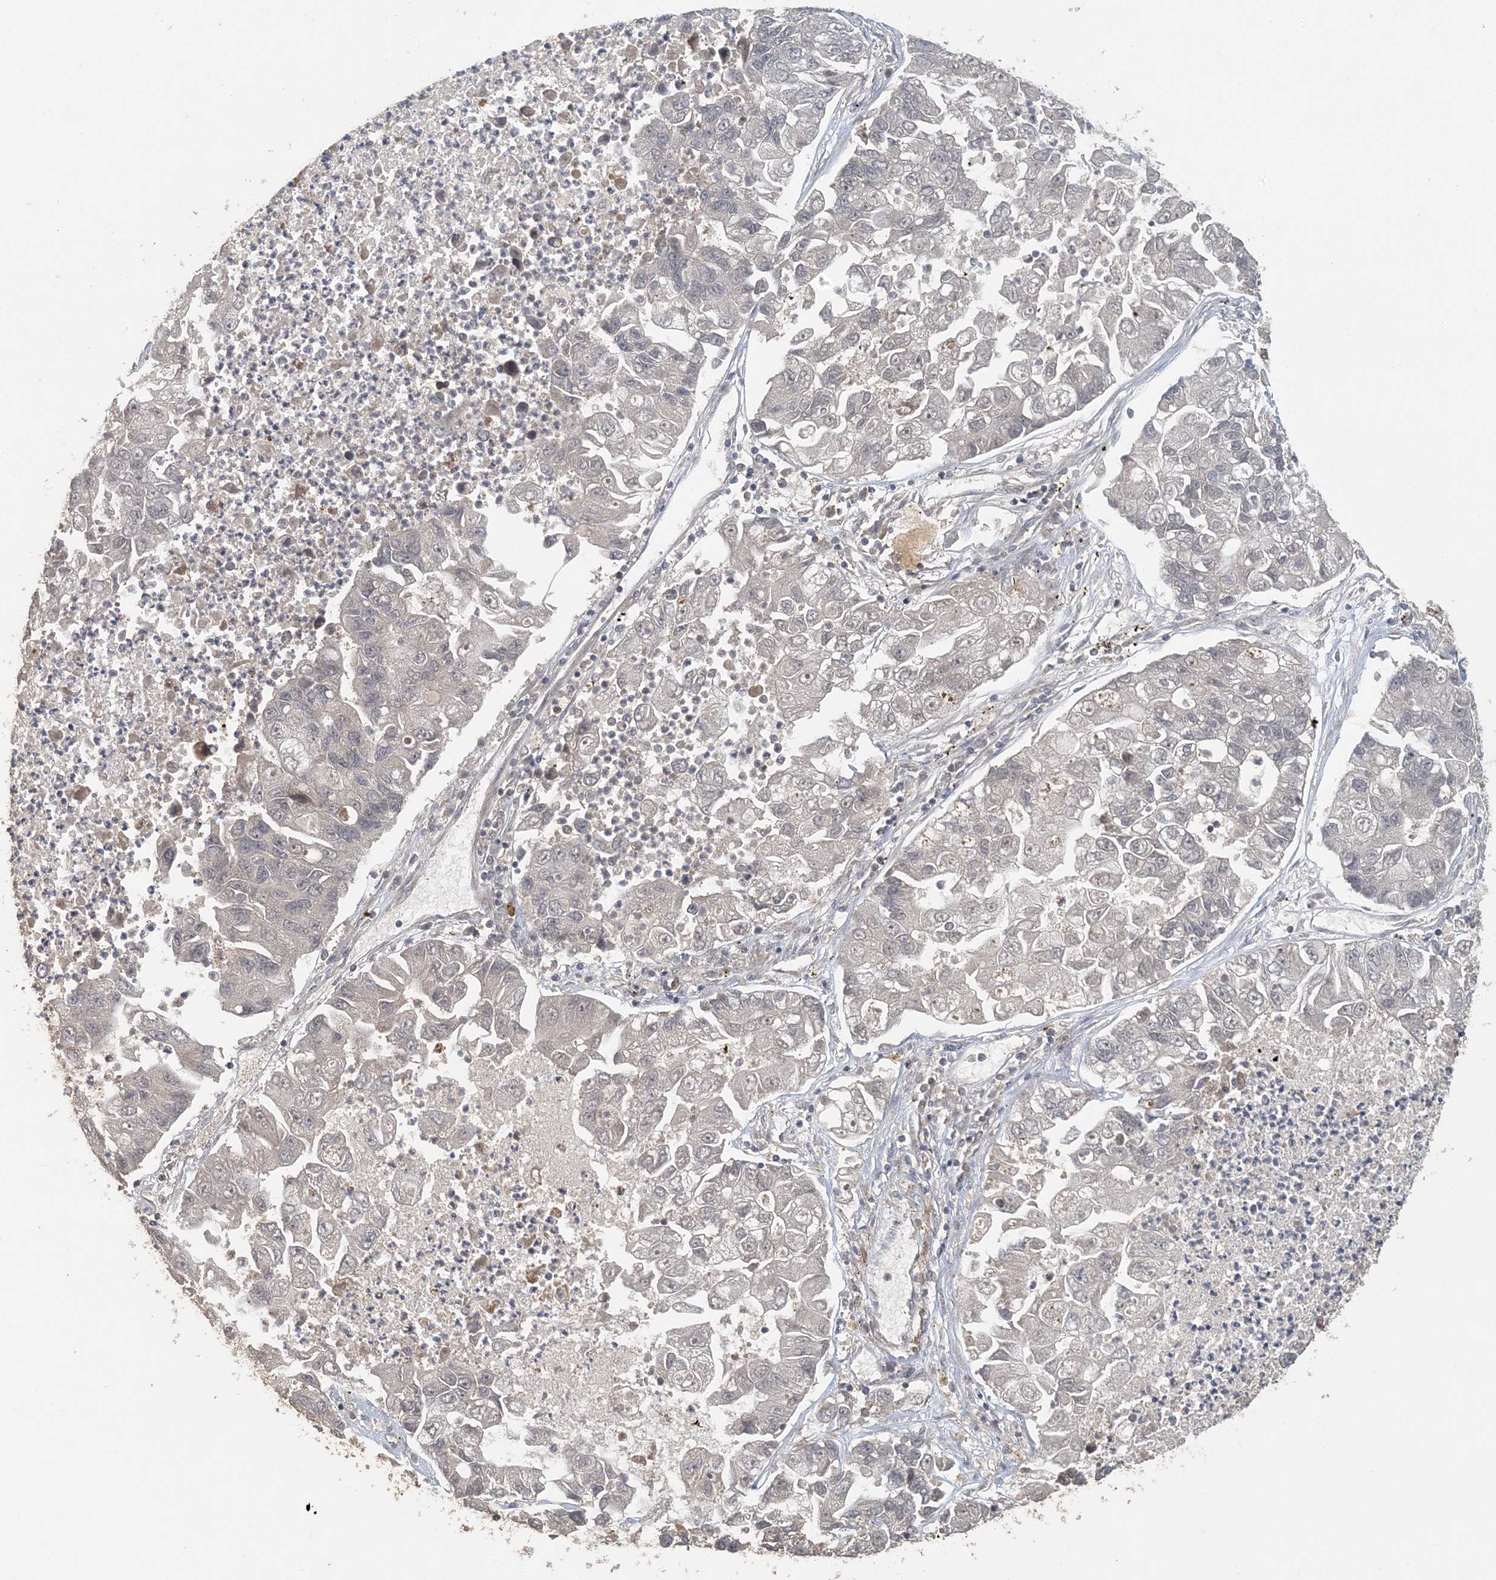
{"staining": {"intensity": "negative", "quantity": "none", "location": "none"}, "tissue": "lung cancer", "cell_type": "Tumor cells", "image_type": "cancer", "snomed": [{"axis": "morphology", "description": "Adenocarcinoma, NOS"}, {"axis": "topography", "description": "Lung"}], "caption": "This is an immunohistochemistry photomicrograph of lung adenocarcinoma. There is no positivity in tumor cells.", "gene": "ATP13A2", "patient": {"sex": "female", "age": 51}}